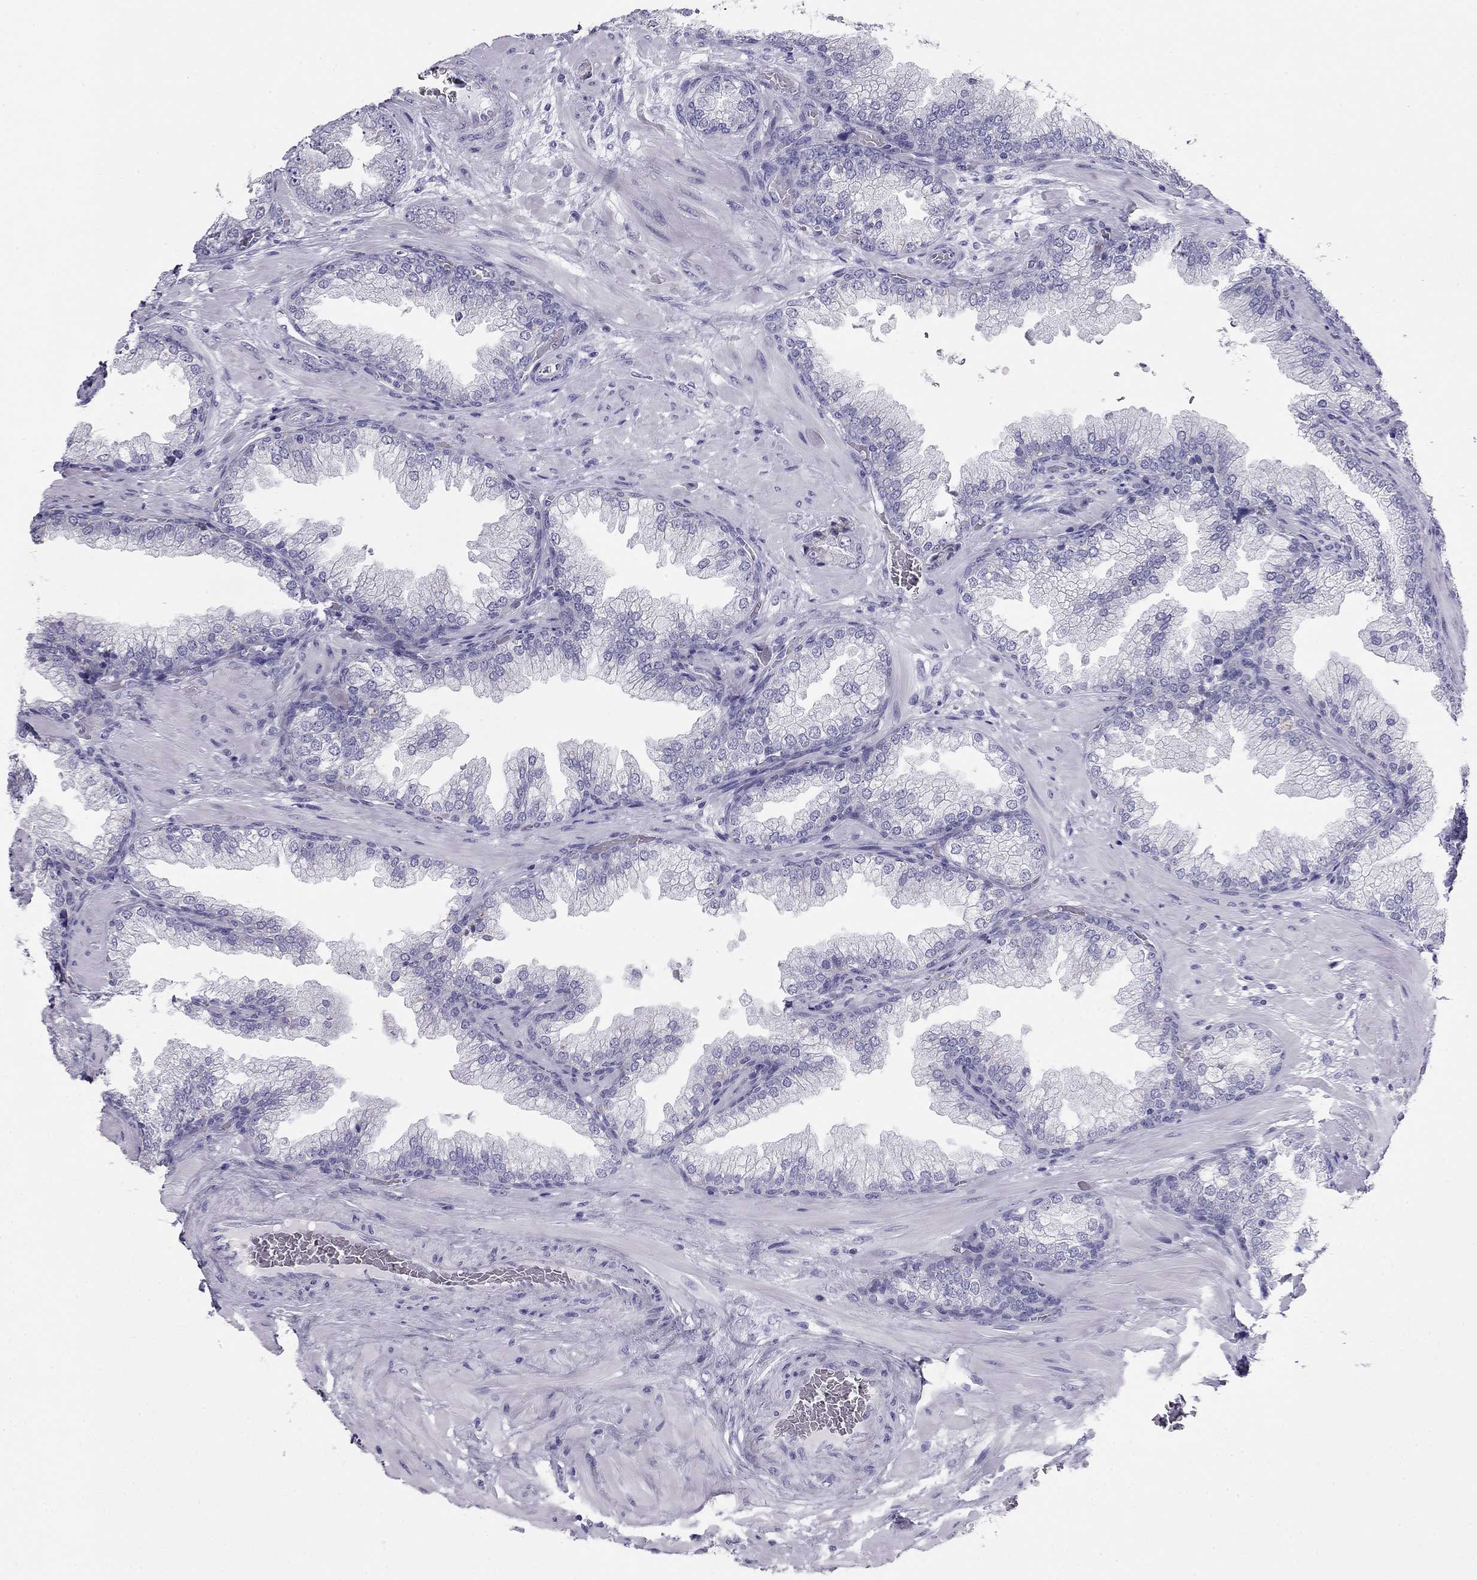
{"staining": {"intensity": "negative", "quantity": "none", "location": "none"}, "tissue": "prostate cancer", "cell_type": "Tumor cells", "image_type": "cancer", "snomed": [{"axis": "morphology", "description": "Adenocarcinoma, Low grade"}, {"axis": "topography", "description": "Prostate"}], "caption": "An image of prostate adenocarcinoma (low-grade) stained for a protein demonstrates no brown staining in tumor cells. (Stains: DAB (3,3'-diaminobenzidine) immunohistochemistry with hematoxylin counter stain, Microscopy: brightfield microscopy at high magnification).", "gene": "TRPM3", "patient": {"sex": "male", "age": 57}}